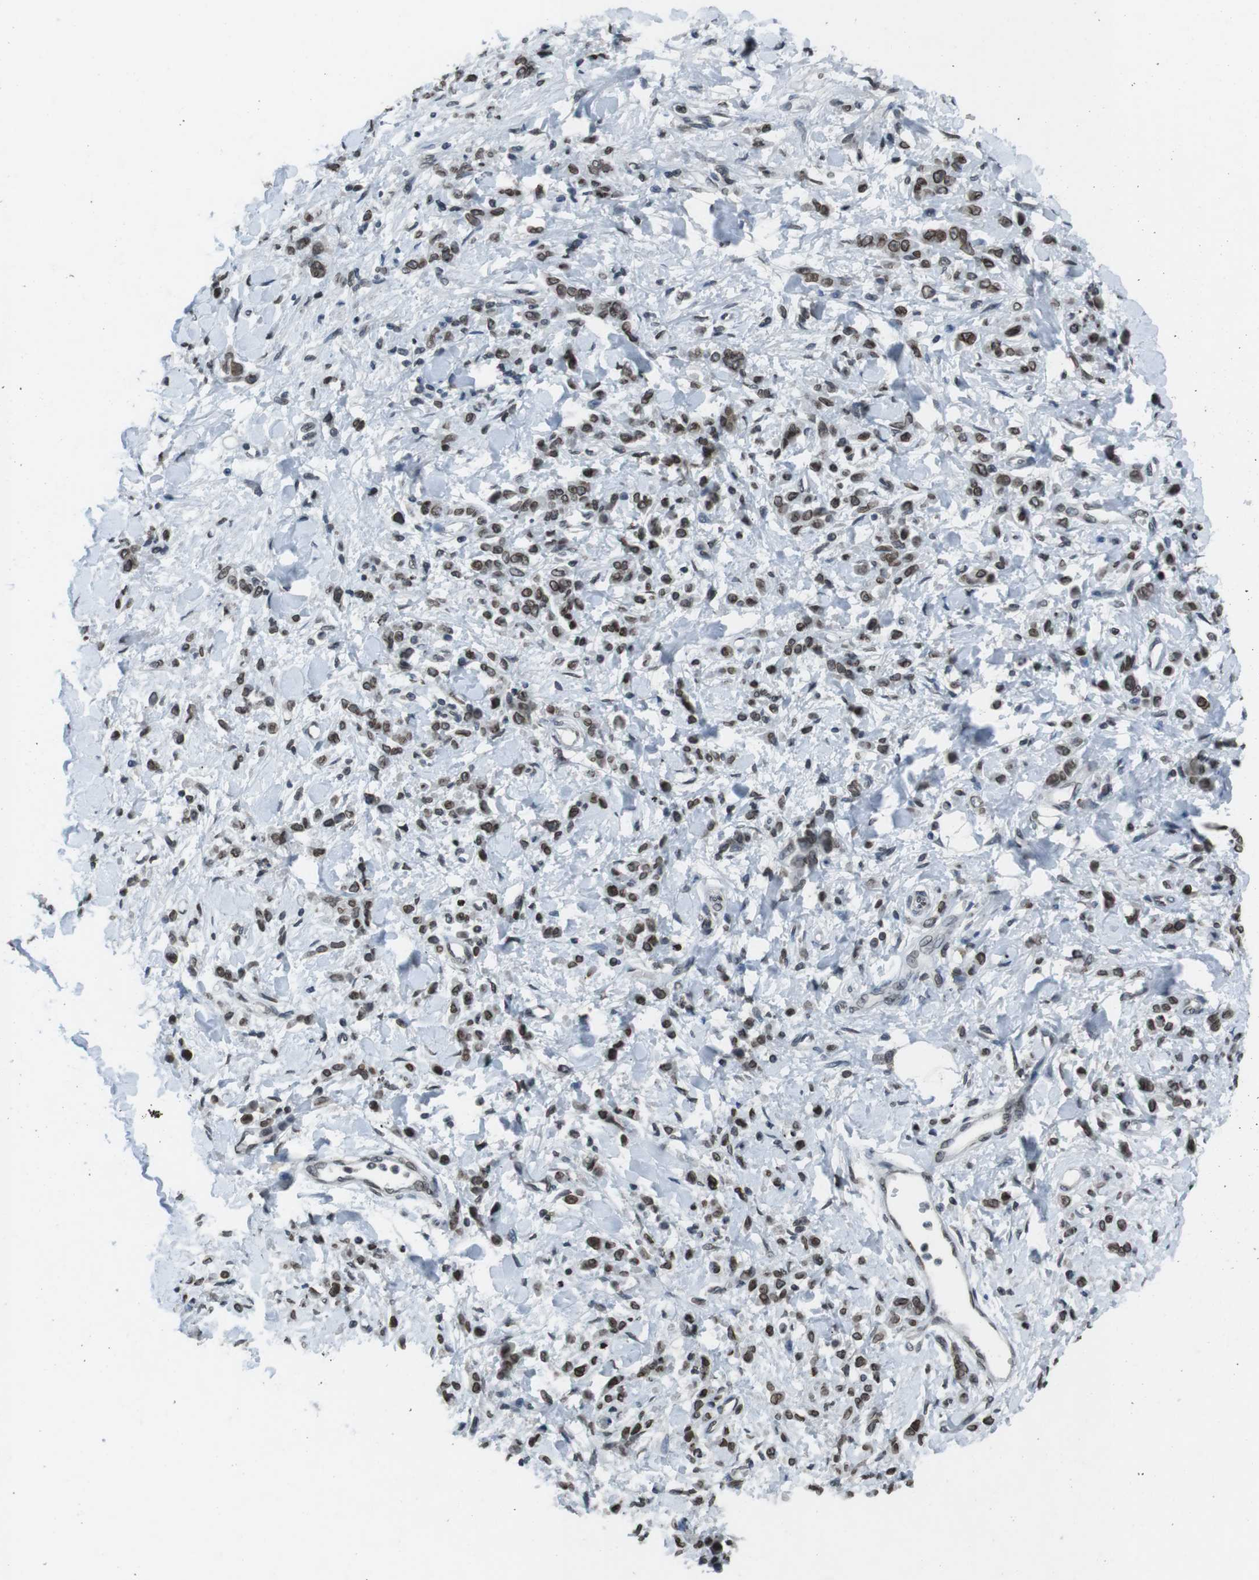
{"staining": {"intensity": "moderate", "quantity": ">75%", "location": "cytoplasmic/membranous,nuclear"}, "tissue": "stomach cancer", "cell_type": "Tumor cells", "image_type": "cancer", "snomed": [{"axis": "morphology", "description": "Normal tissue, NOS"}, {"axis": "morphology", "description": "Adenocarcinoma, NOS"}, {"axis": "topography", "description": "Stomach"}], "caption": "Stomach adenocarcinoma tissue demonstrates moderate cytoplasmic/membranous and nuclear positivity in about >75% of tumor cells Using DAB (3,3'-diaminobenzidine) (brown) and hematoxylin (blue) stains, captured at high magnification using brightfield microscopy.", "gene": "MAD1L1", "patient": {"sex": "male", "age": 82}}